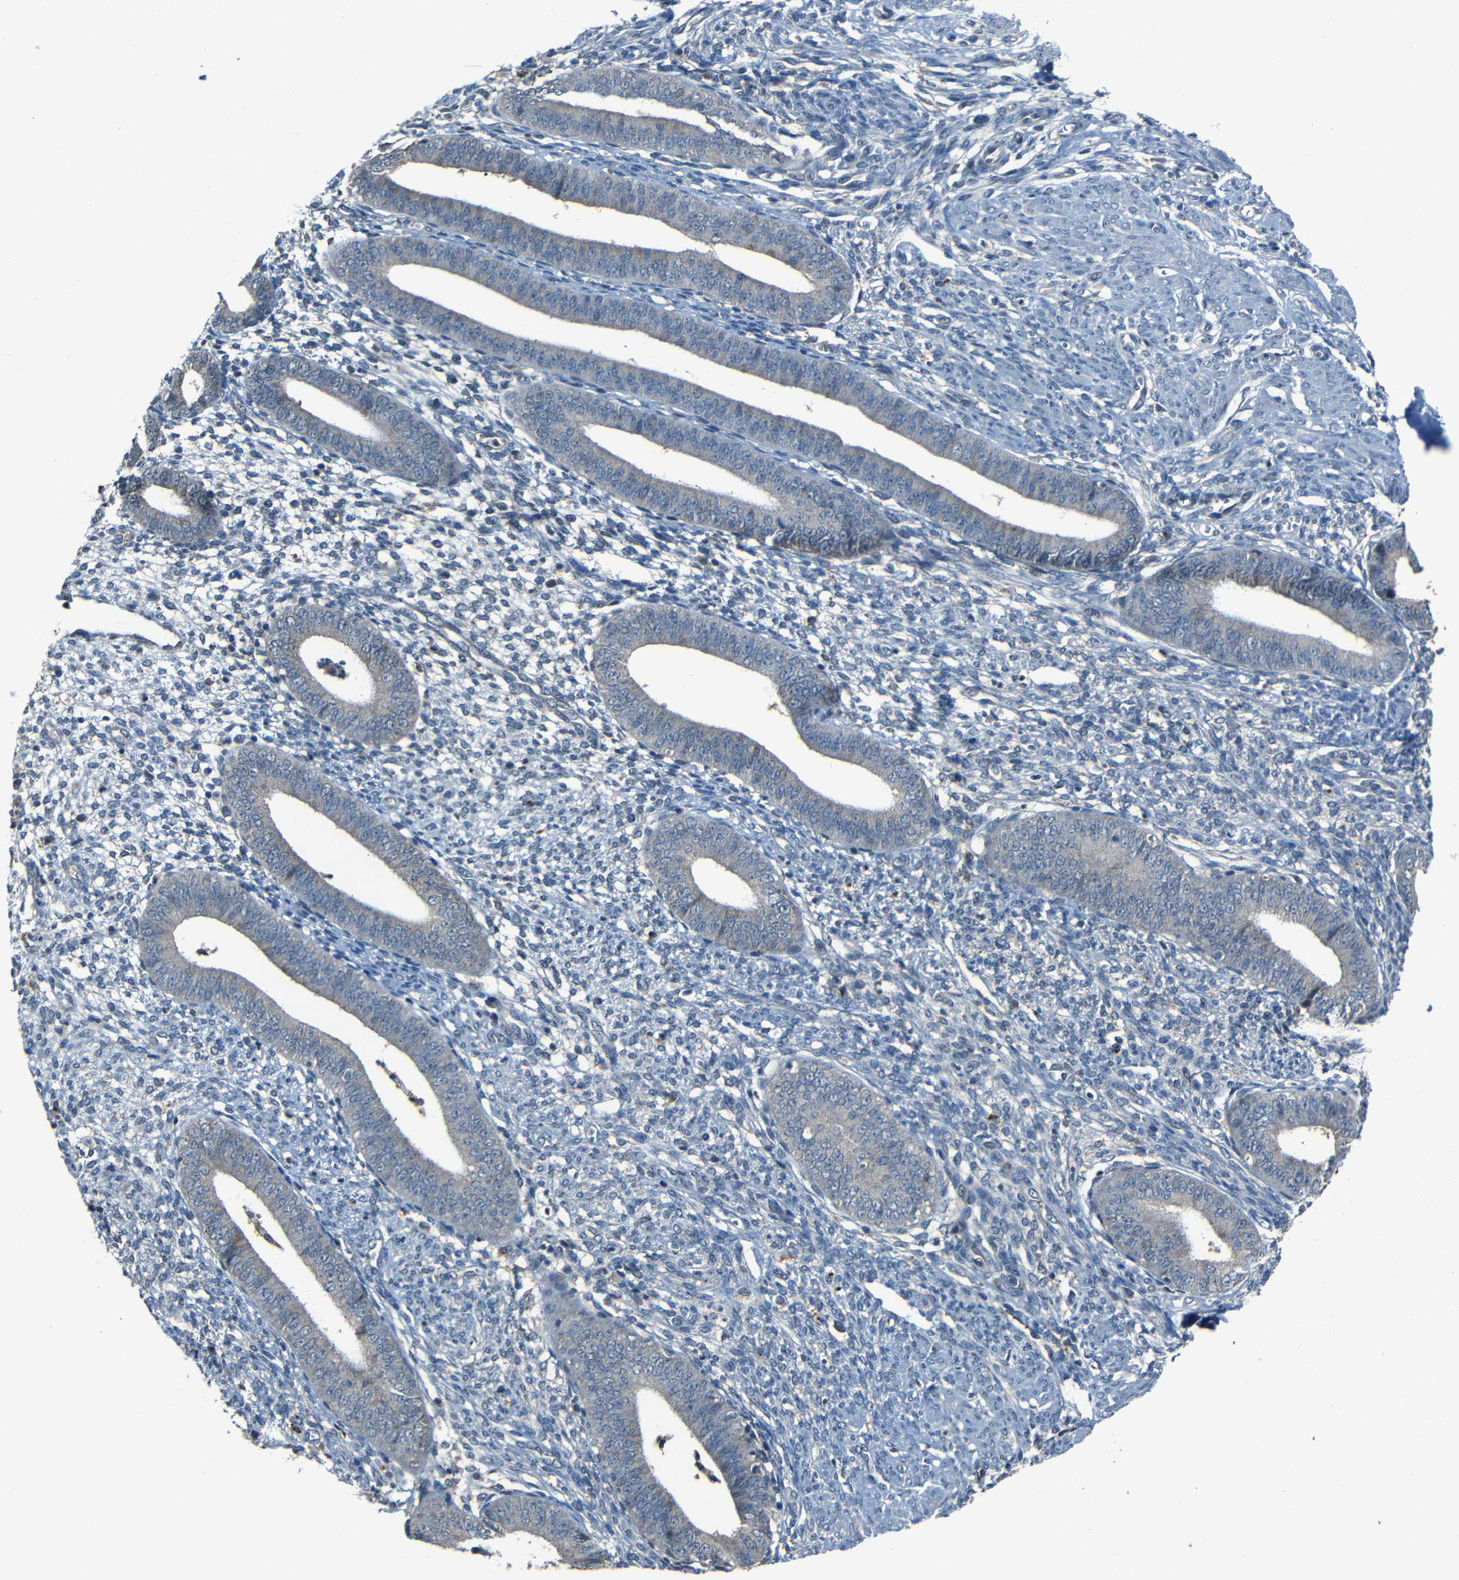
{"staining": {"intensity": "negative", "quantity": "none", "location": "none"}, "tissue": "endometrium", "cell_type": "Cells in endometrial stroma", "image_type": "normal", "snomed": [{"axis": "morphology", "description": "Normal tissue, NOS"}, {"axis": "topography", "description": "Endometrium"}], "caption": "This is a photomicrograph of immunohistochemistry staining of unremarkable endometrium, which shows no staining in cells in endometrial stroma.", "gene": "SLA", "patient": {"sex": "female", "age": 35}}